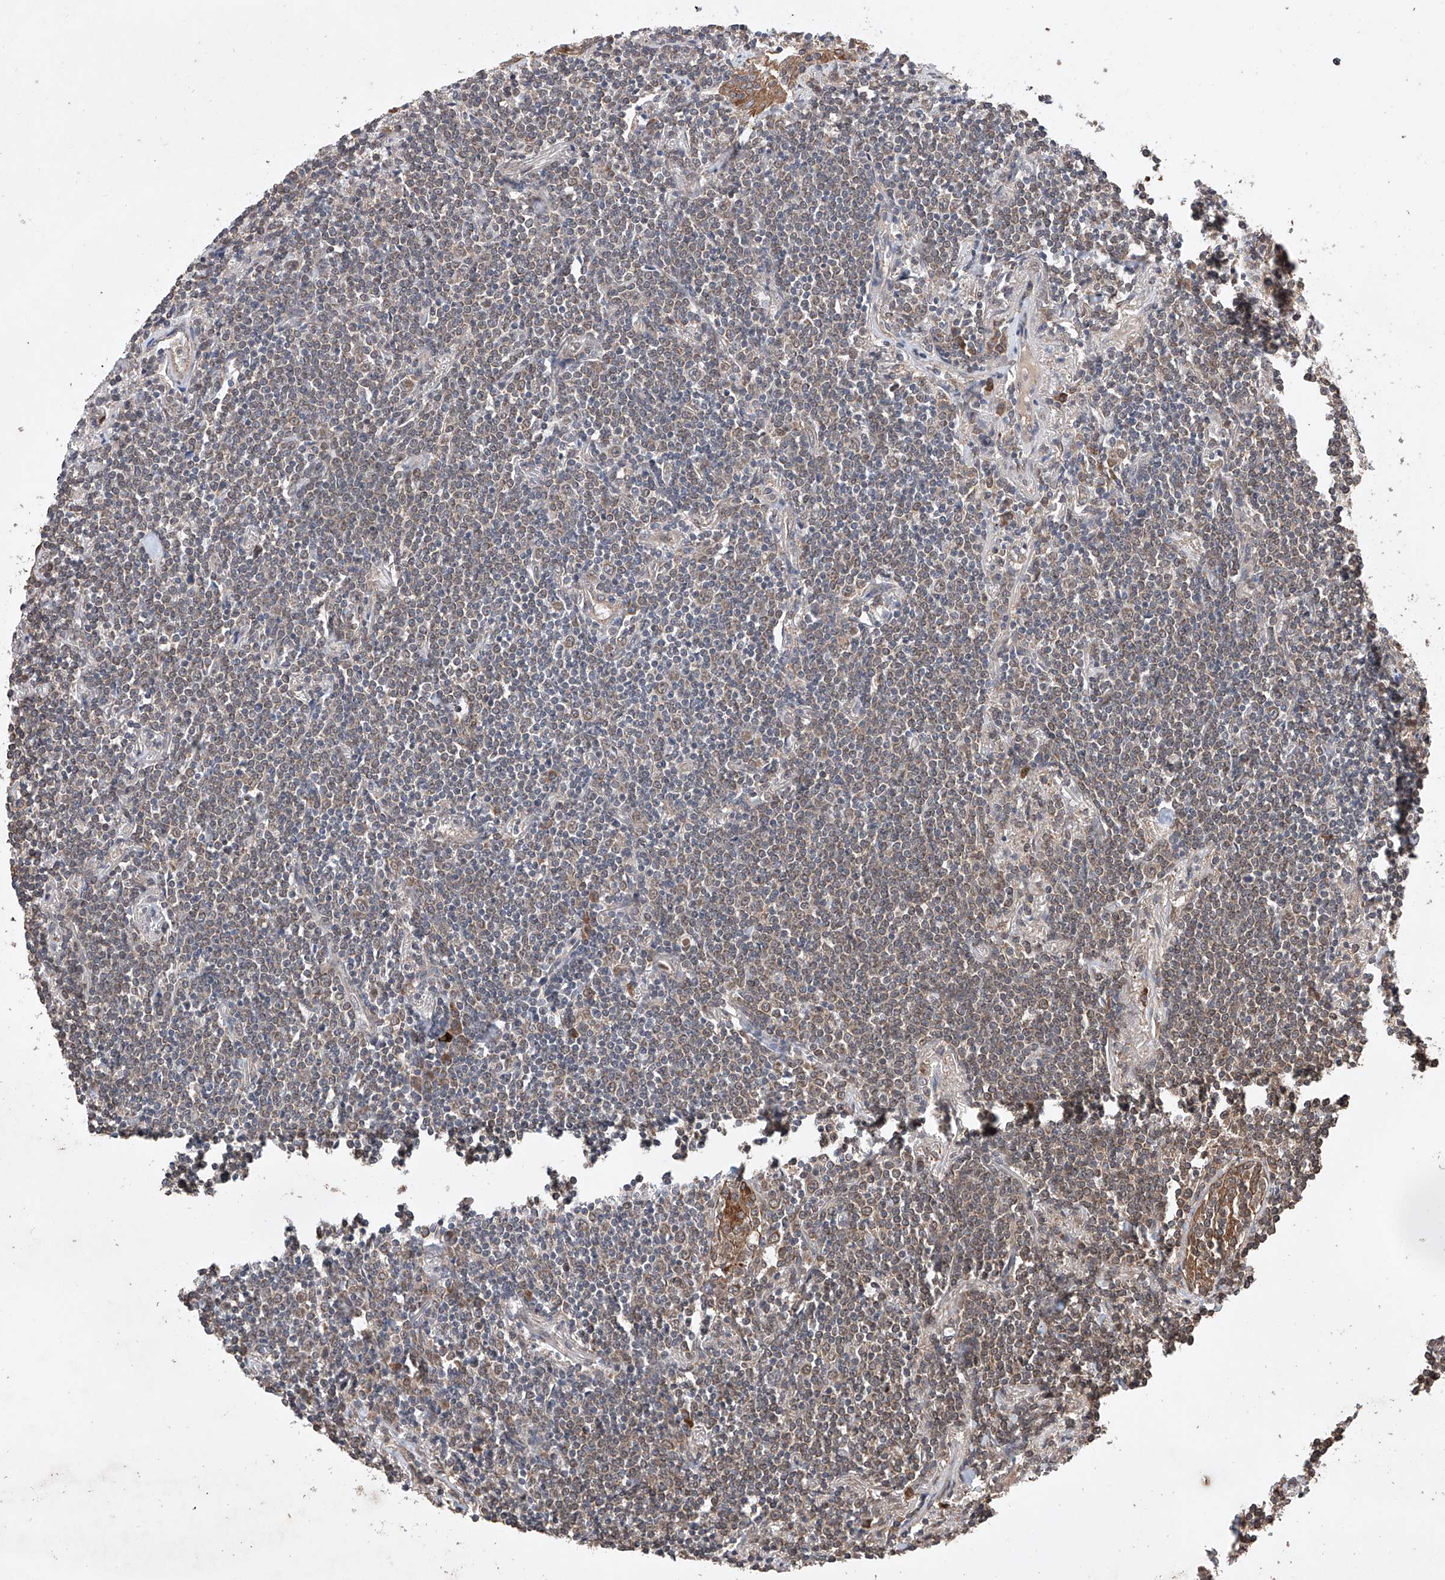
{"staining": {"intensity": "weak", "quantity": "<25%", "location": "cytoplasmic/membranous,nuclear"}, "tissue": "lymphoma", "cell_type": "Tumor cells", "image_type": "cancer", "snomed": [{"axis": "morphology", "description": "Malignant lymphoma, non-Hodgkin's type, Low grade"}, {"axis": "topography", "description": "Lung"}], "caption": "Immunohistochemistry of human malignant lymphoma, non-Hodgkin's type (low-grade) exhibits no staining in tumor cells.", "gene": "LURAP1", "patient": {"sex": "female", "age": 71}}